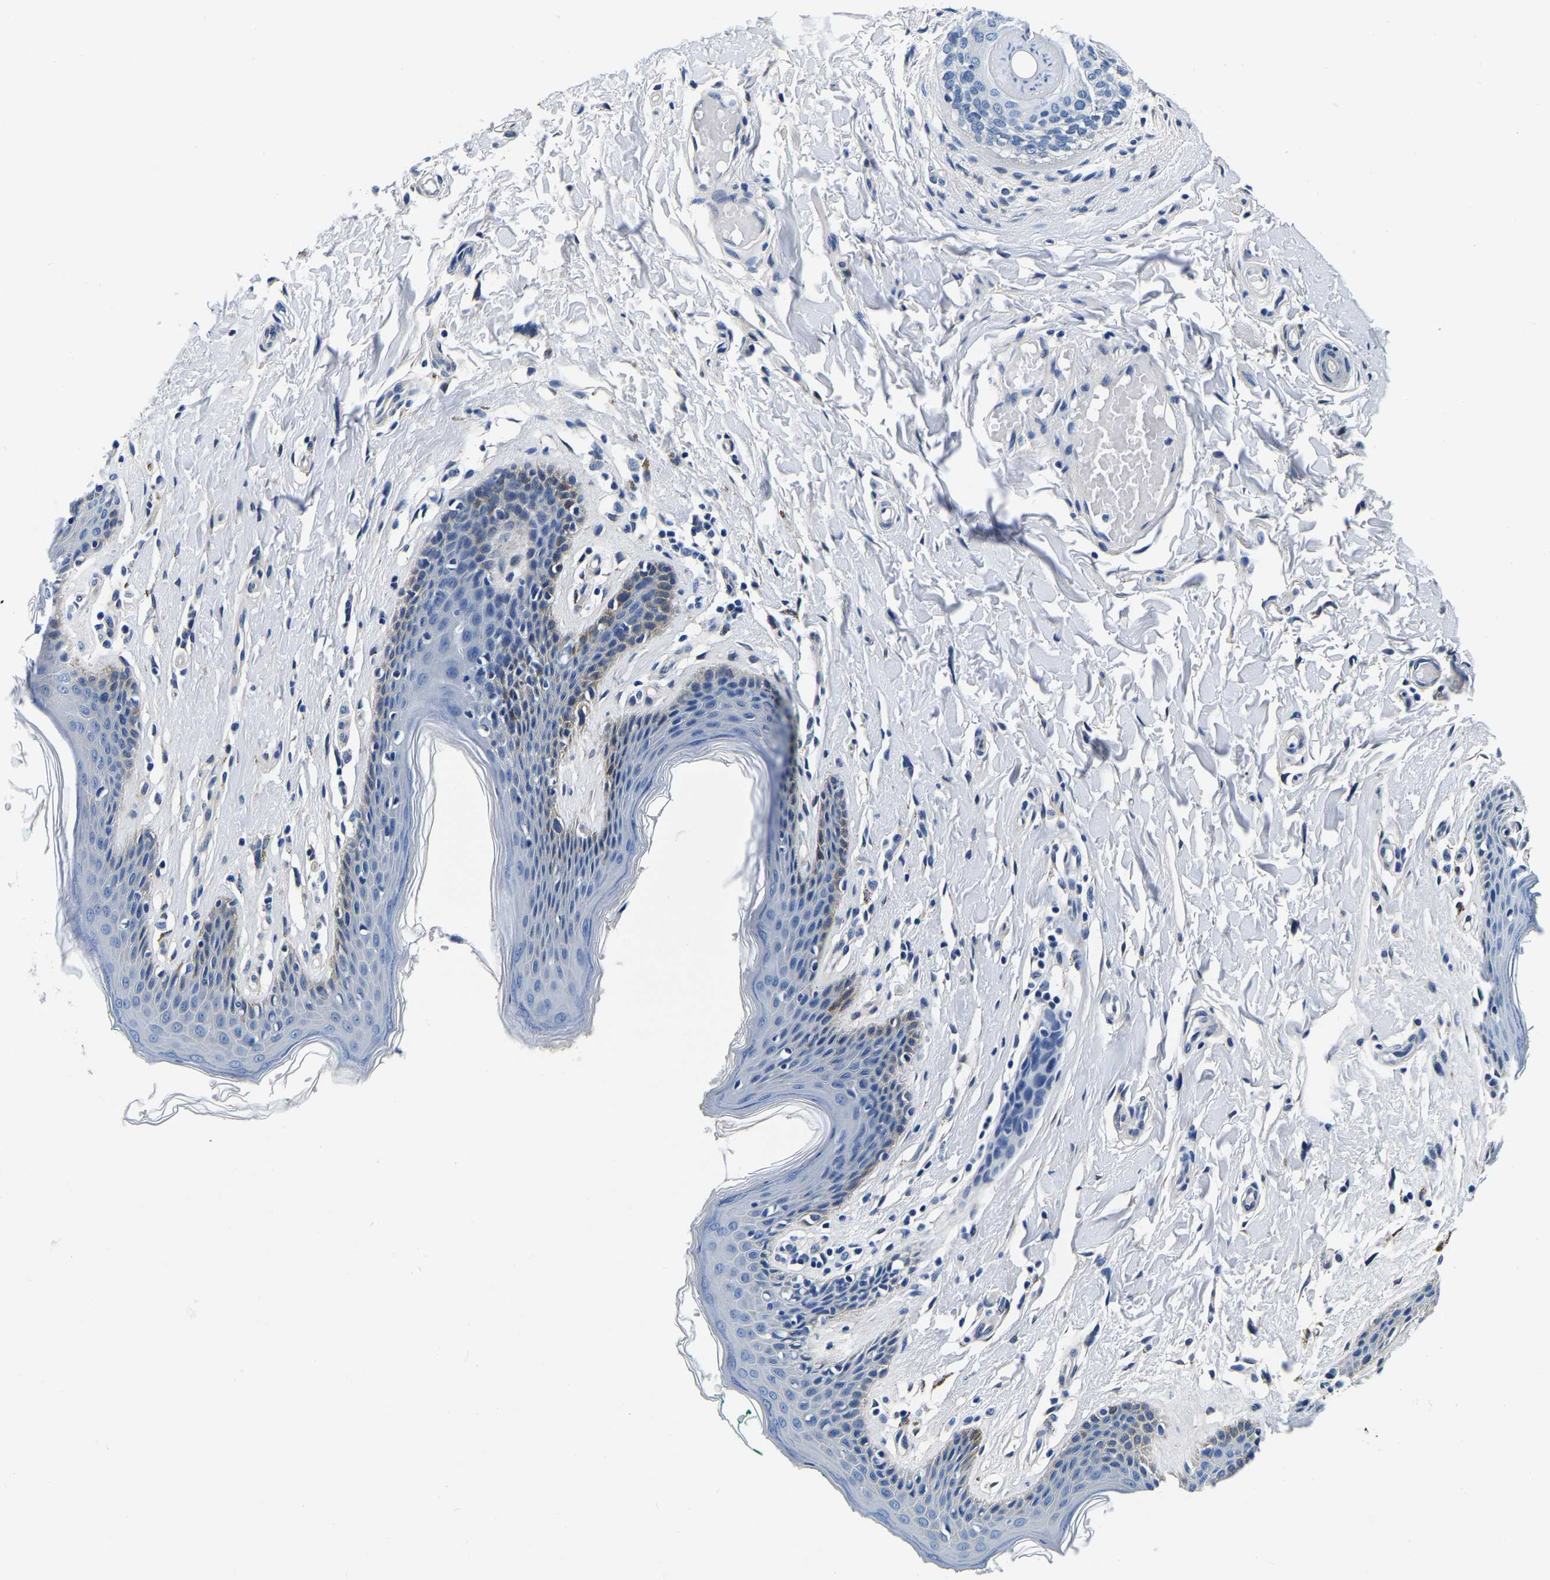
{"staining": {"intensity": "weak", "quantity": "<25%", "location": "cytoplasmic/membranous"}, "tissue": "skin", "cell_type": "Epidermal cells", "image_type": "normal", "snomed": [{"axis": "morphology", "description": "Normal tissue, NOS"}, {"axis": "topography", "description": "Vulva"}], "caption": "Epidermal cells show no significant protein expression in benign skin.", "gene": "ACO1", "patient": {"sex": "female", "age": 66}}